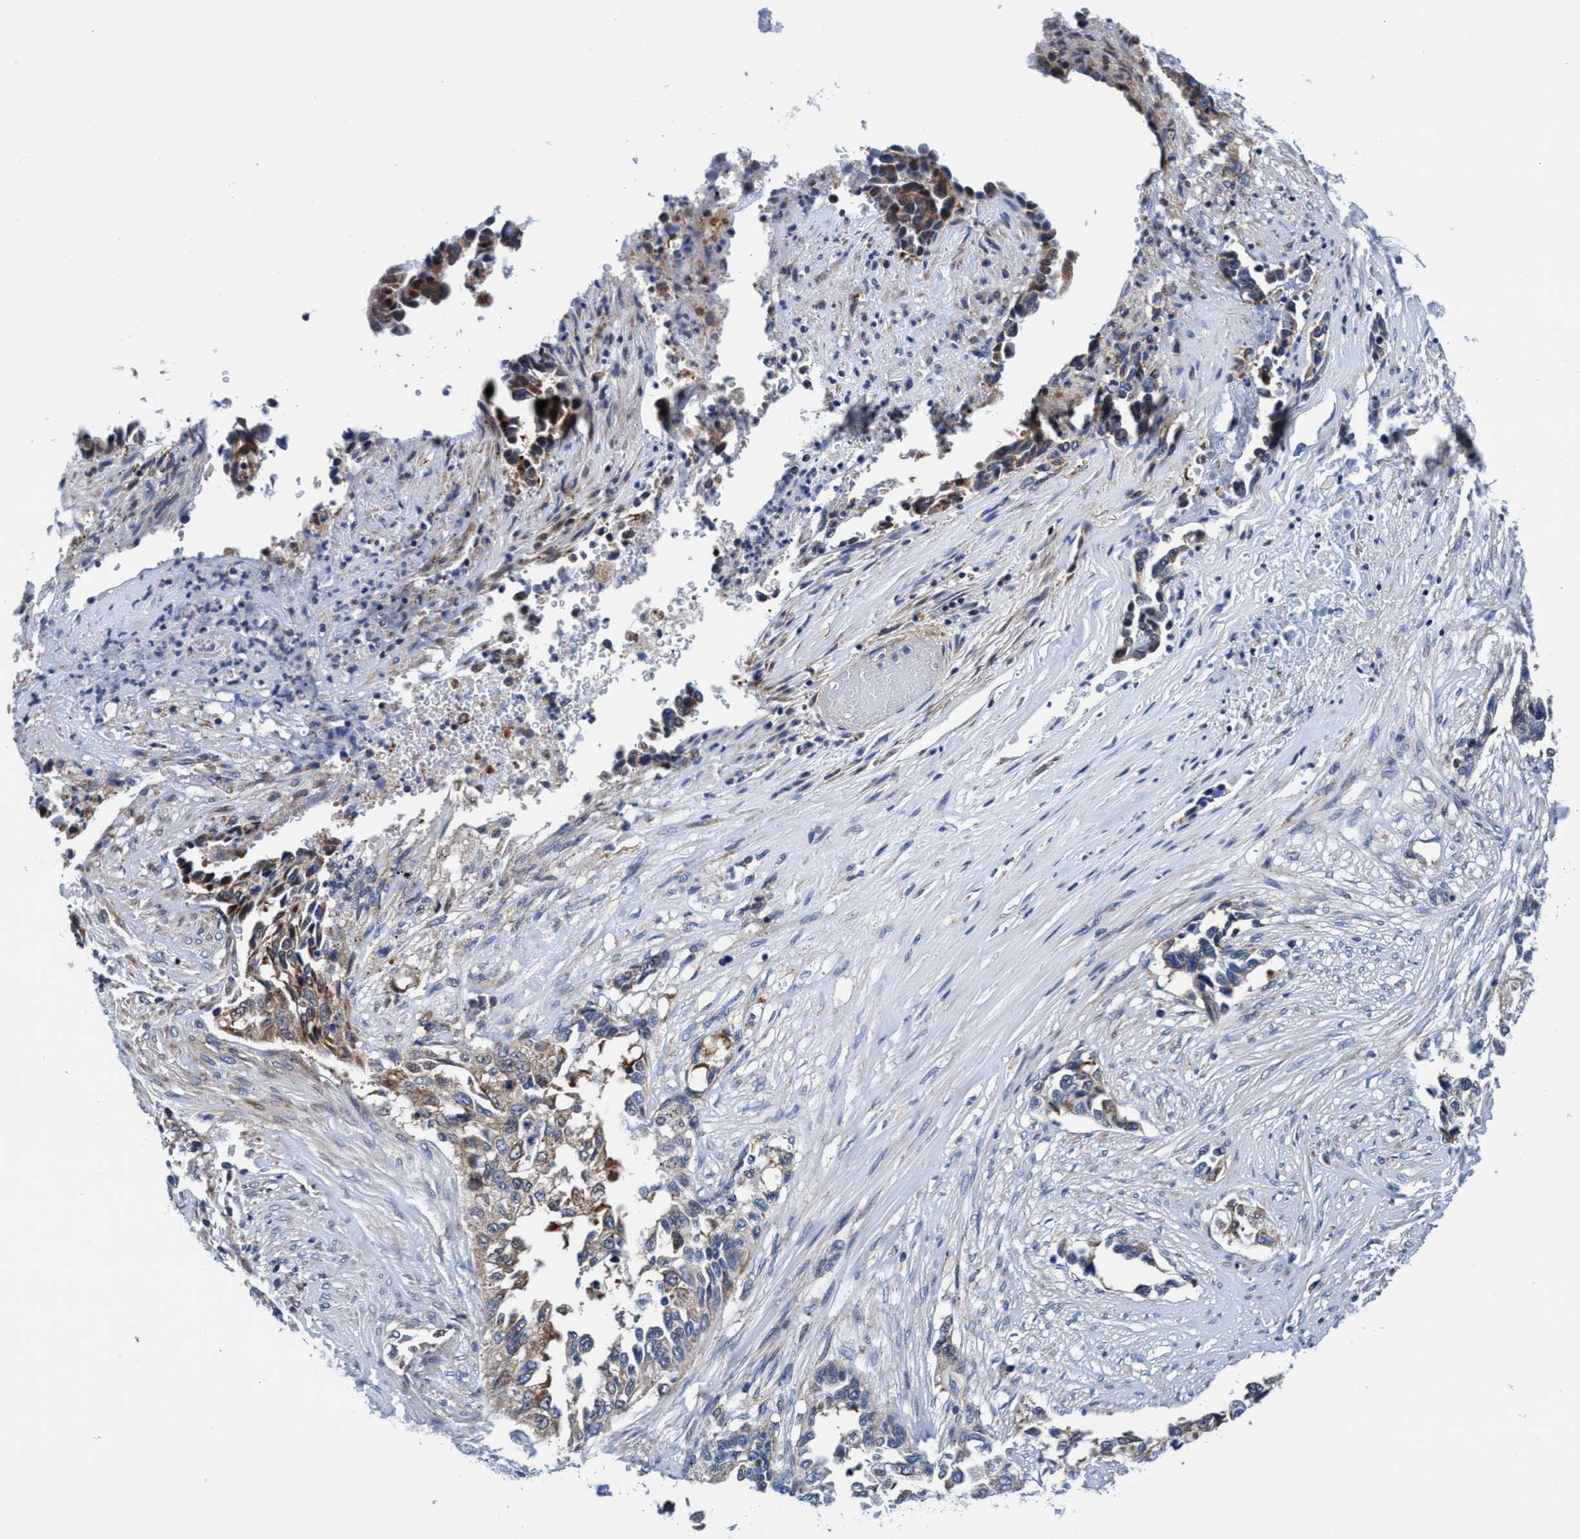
{"staining": {"intensity": "moderate", "quantity": "25%-75%", "location": "cytoplasmic/membranous"}, "tissue": "lung cancer", "cell_type": "Tumor cells", "image_type": "cancer", "snomed": [{"axis": "morphology", "description": "Adenocarcinoma, NOS"}, {"axis": "topography", "description": "Lung"}], "caption": "Tumor cells reveal medium levels of moderate cytoplasmic/membranous staining in about 25%-75% of cells in human lung adenocarcinoma.", "gene": "AGAP2", "patient": {"sex": "female", "age": 51}}